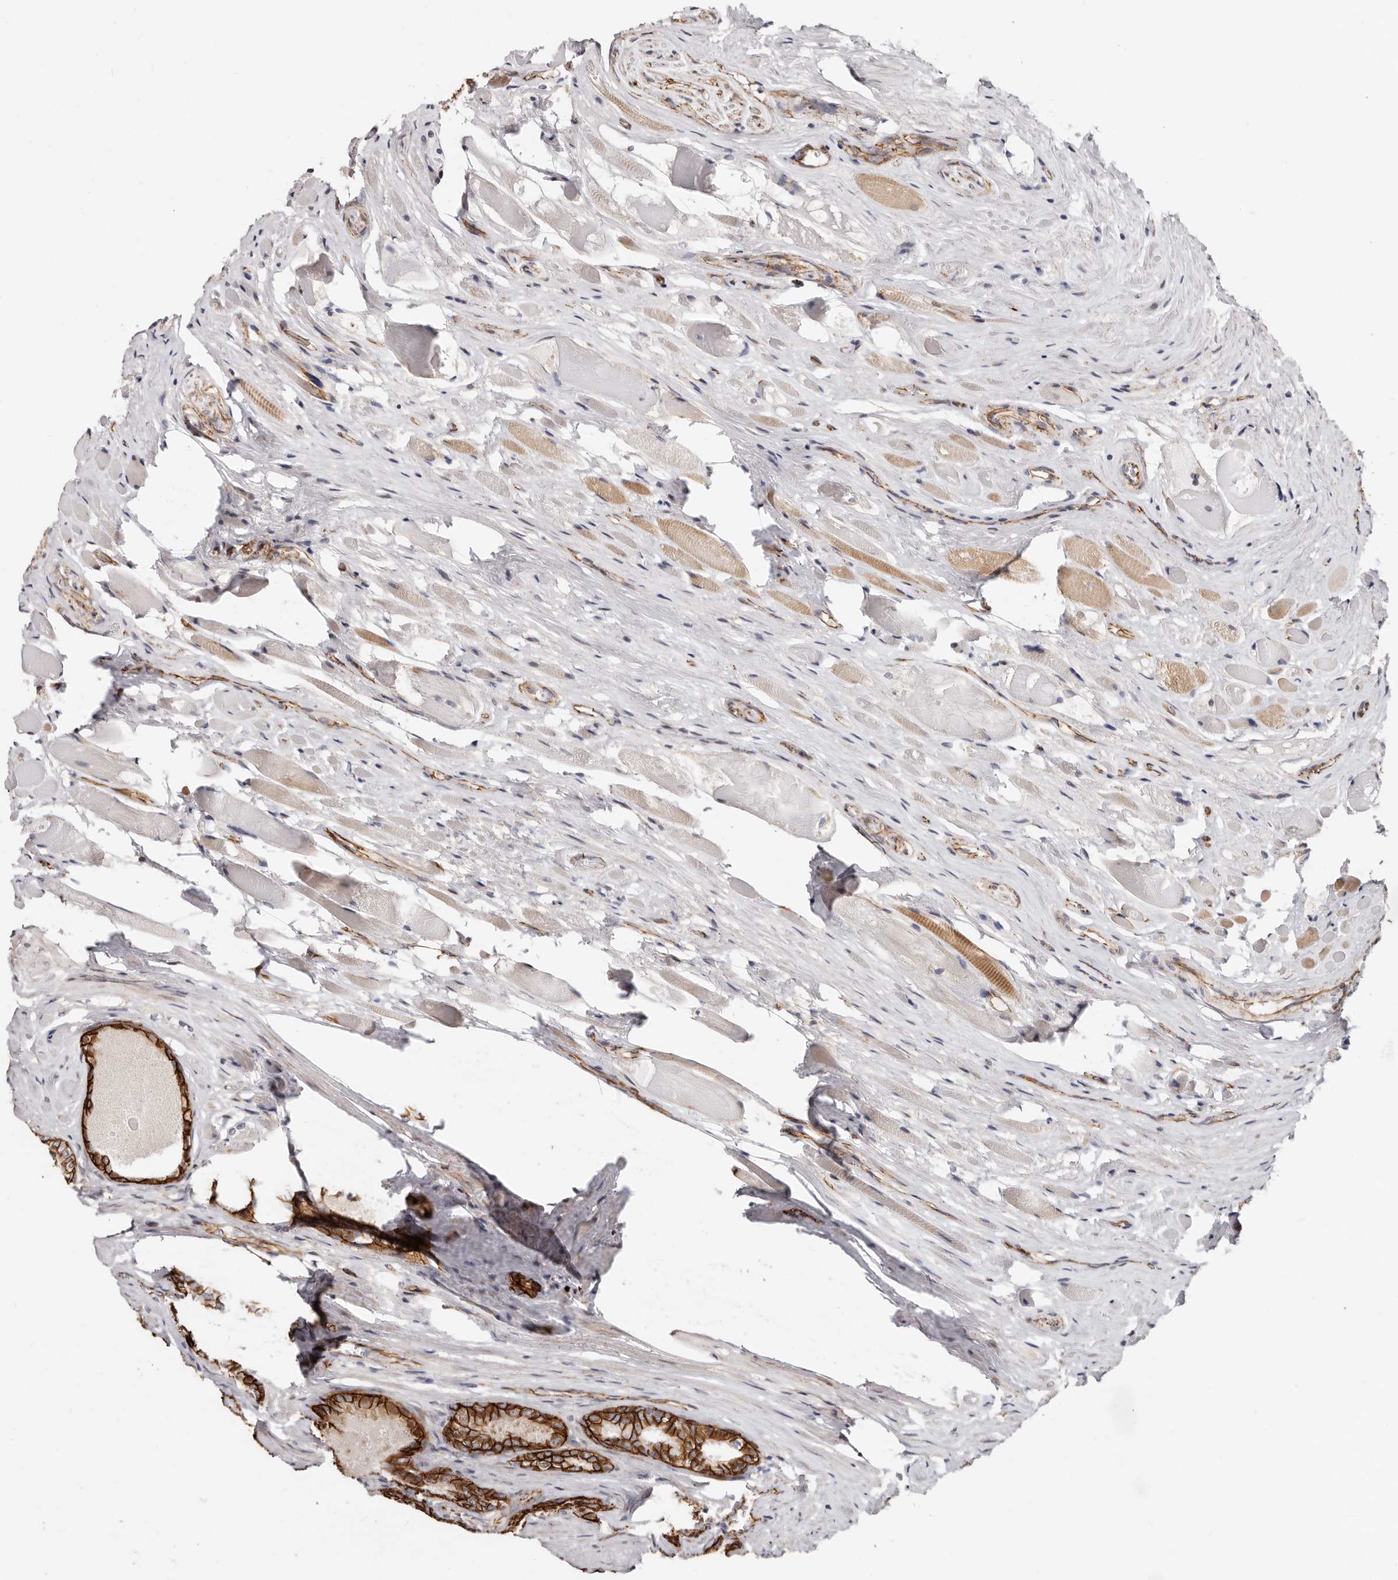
{"staining": {"intensity": "strong", "quantity": ">75%", "location": "cytoplasmic/membranous"}, "tissue": "prostate cancer", "cell_type": "Tumor cells", "image_type": "cancer", "snomed": [{"axis": "morphology", "description": "Adenocarcinoma, Low grade"}, {"axis": "topography", "description": "Prostate"}], "caption": "A micrograph showing strong cytoplasmic/membranous expression in about >75% of tumor cells in prostate adenocarcinoma (low-grade), as visualized by brown immunohistochemical staining.", "gene": "CTNNB1", "patient": {"sex": "male", "age": 72}}